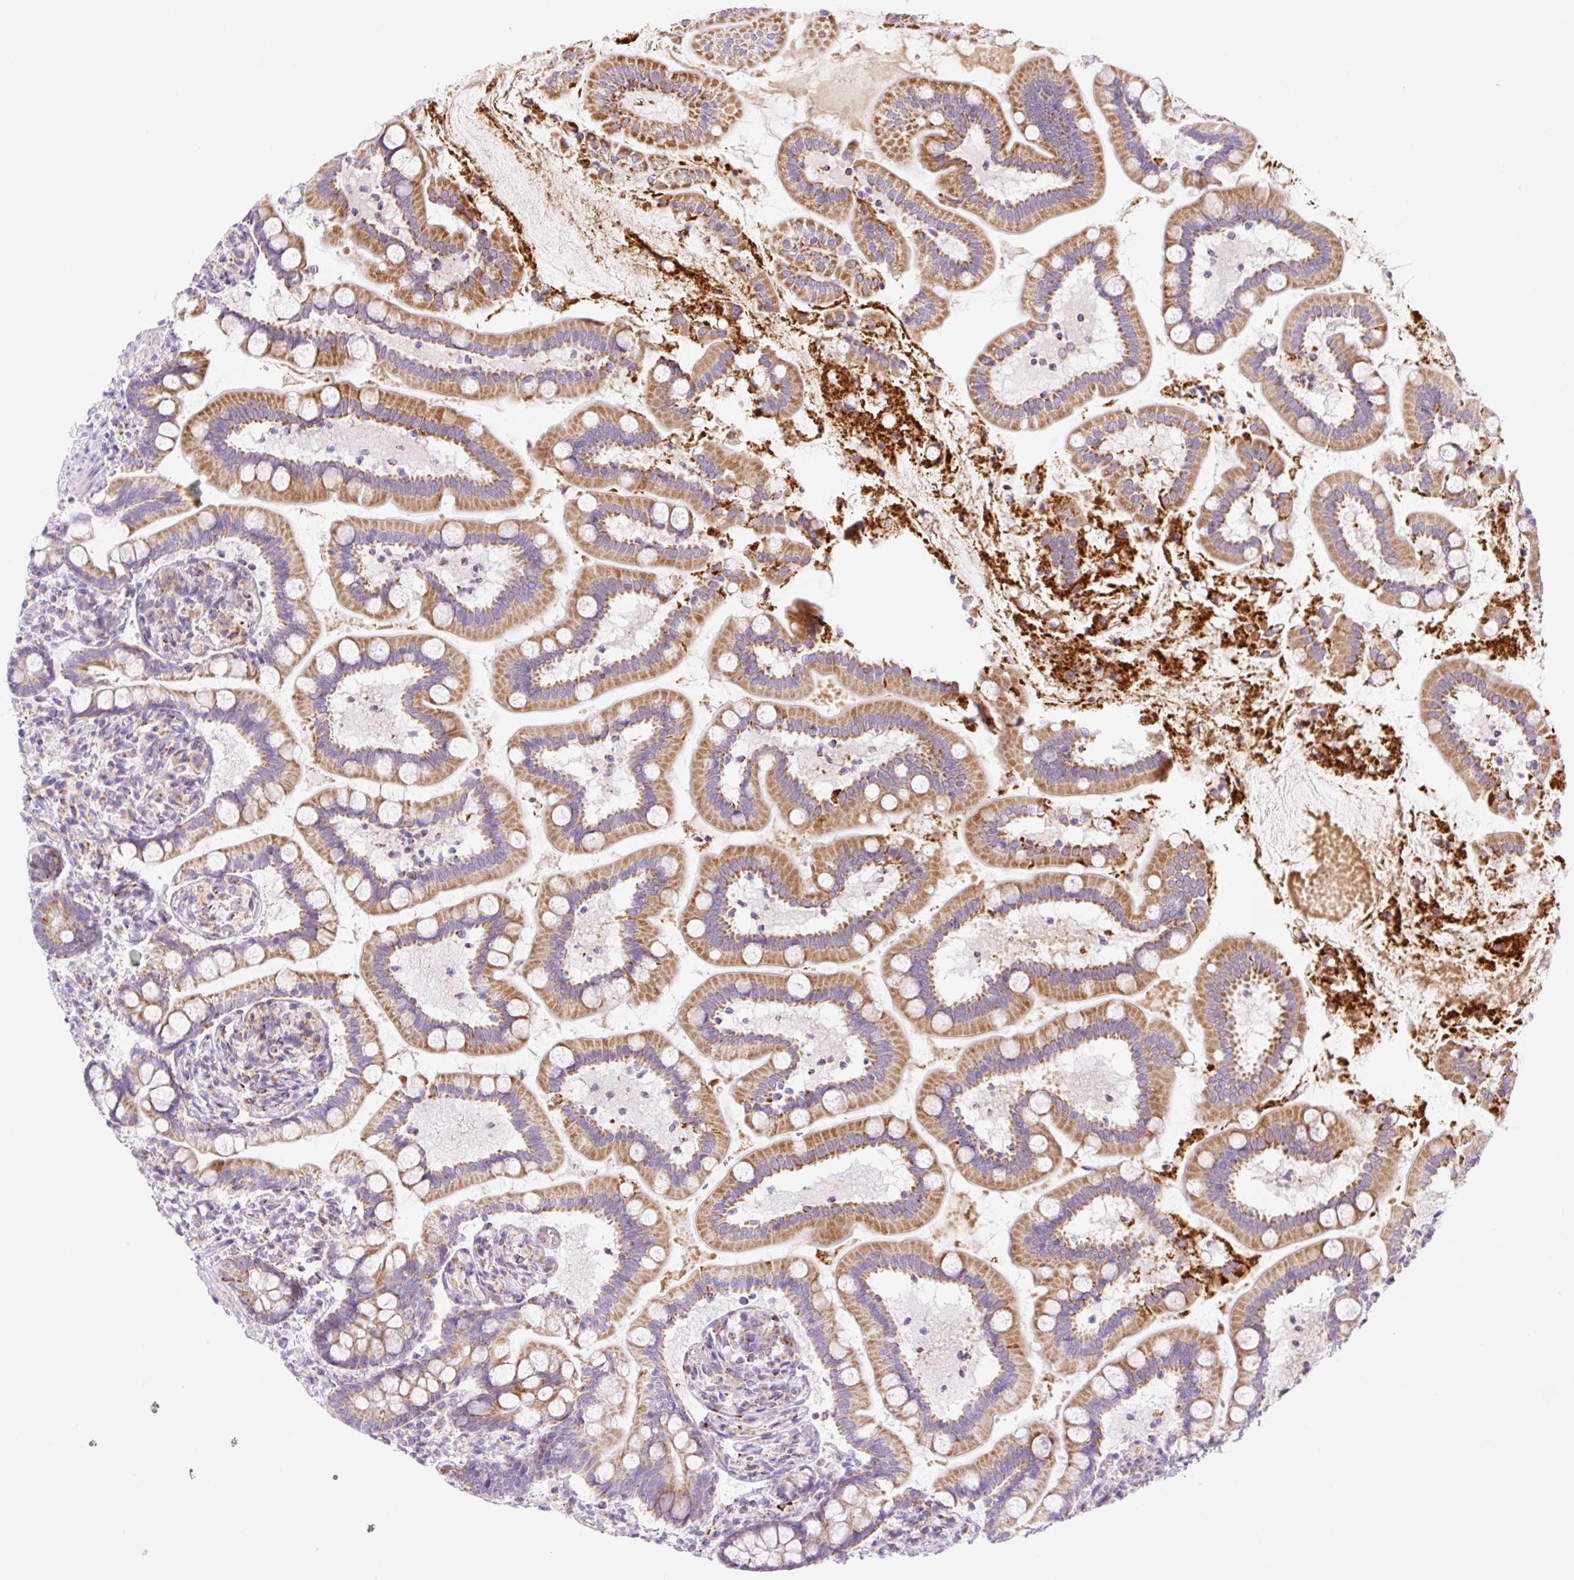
{"staining": {"intensity": "moderate", "quantity": ">75%", "location": "cytoplasmic/membranous"}, "tissue": "small intestine", "cell_type": "Glandular cells", "image_type": "normal", "snomed": [{"axis": "morphology", "description": "Normal tissue, NOS"}, {"axis": "topography", "description": "Small intestine"}], "caption": "About >75% of glandular cells in benign human small intestine display moderate cytoplasmic/membranous protein expression as visualized by brown immunohistochemical staining.", "gene": "ETNK2", "patient": {"sex": "female", "age": 64}}